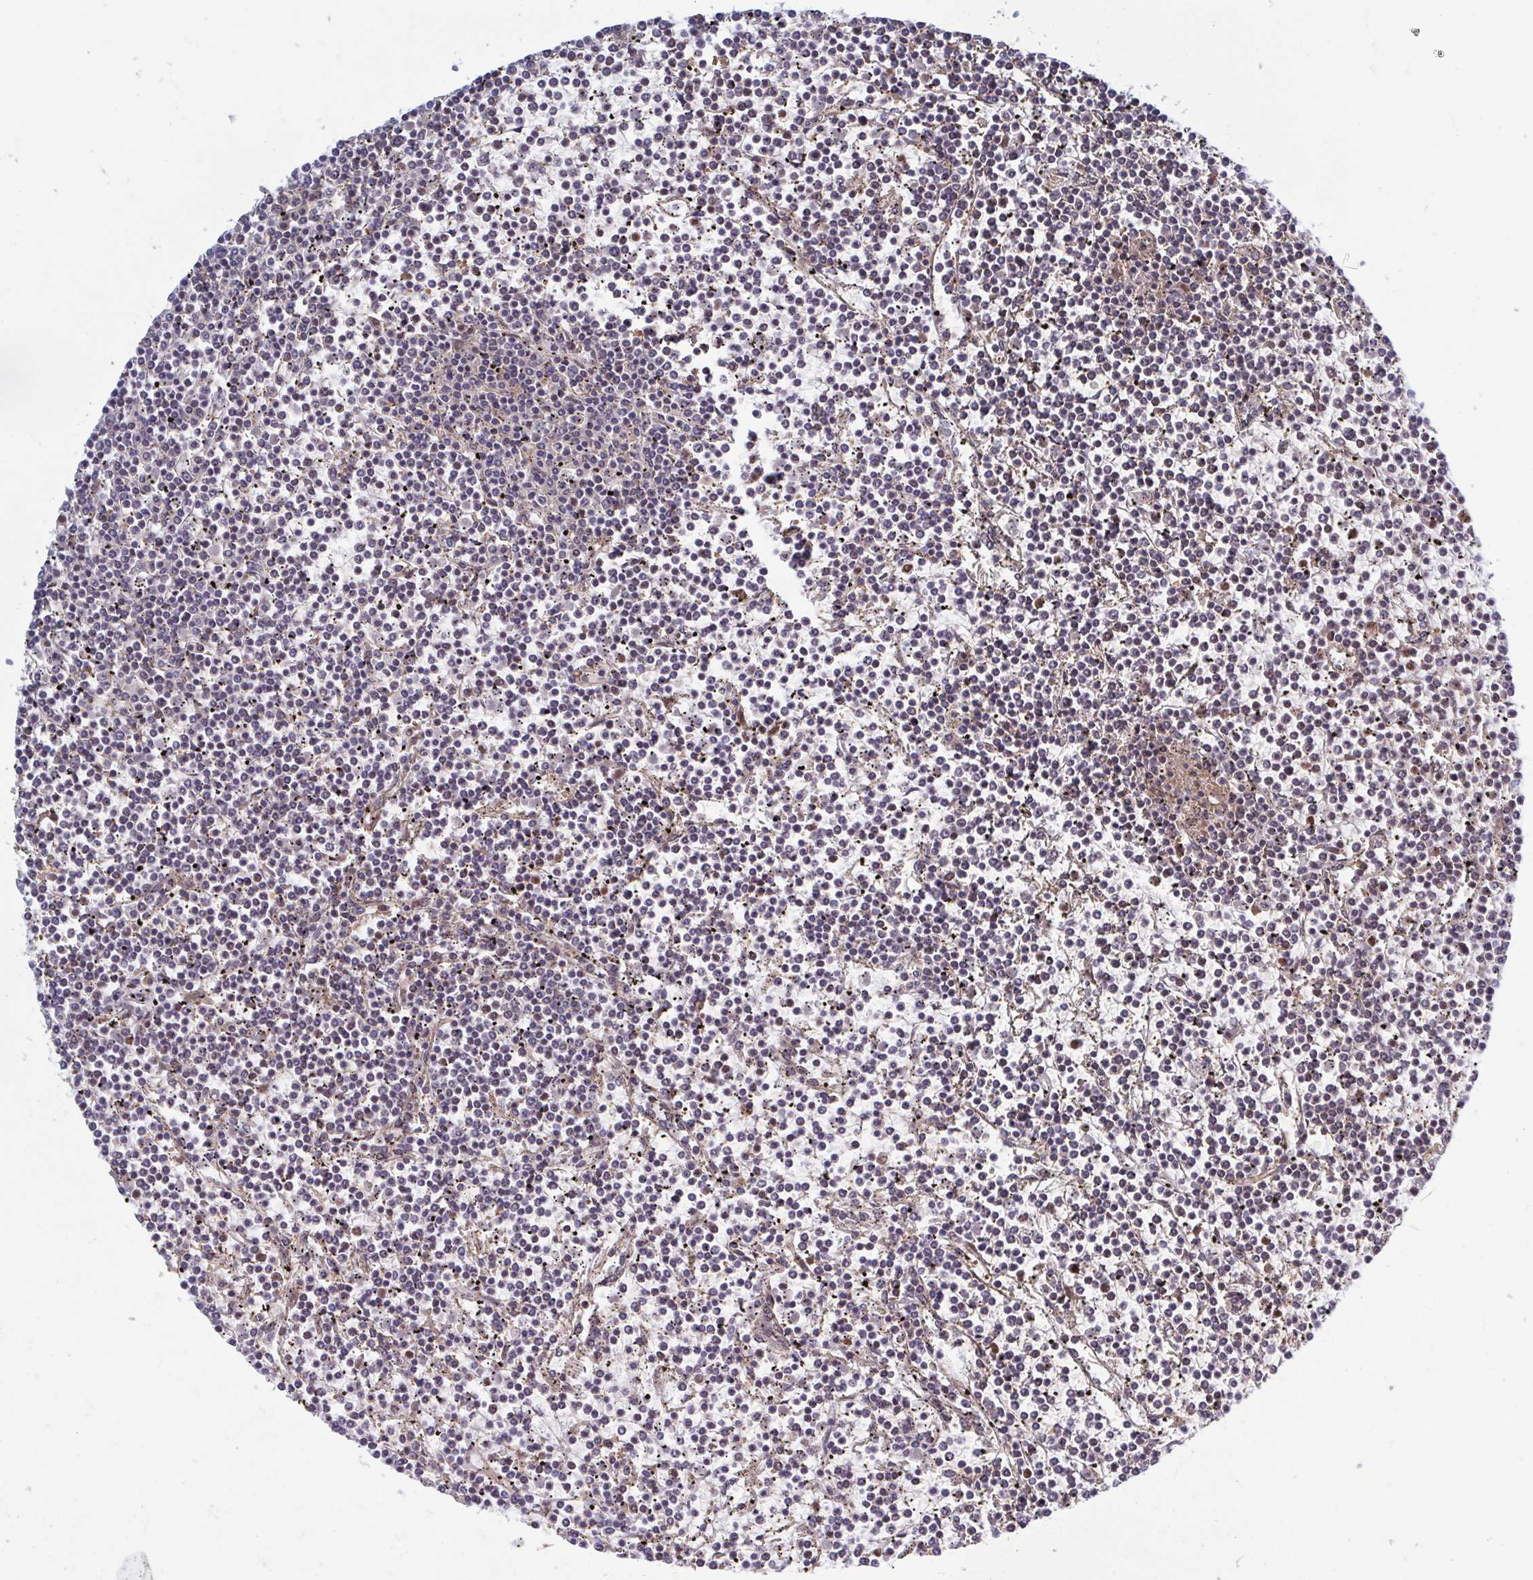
{"staining": {"intensity": "negative", "quantity": "none", "location": "none"}, "tissue": "lymphoma", "cell_type": "Tumor cells", "image_type": "cancer", "snomed": [{"axis": "morphology", "description": "Malignant lymphoma, non-Hodgkin's type, Low grade"}, {"axis": "topography", "description": "Spleen"}], "caption": "High magnification brightfield microscopy of lymphoma stained with DAB (brown) and counterstained with hematoxylin (blue): tumor cells show no significant positivity.", "gene": "LRRC38", "patient": {"sex": "female", "age": 19}}